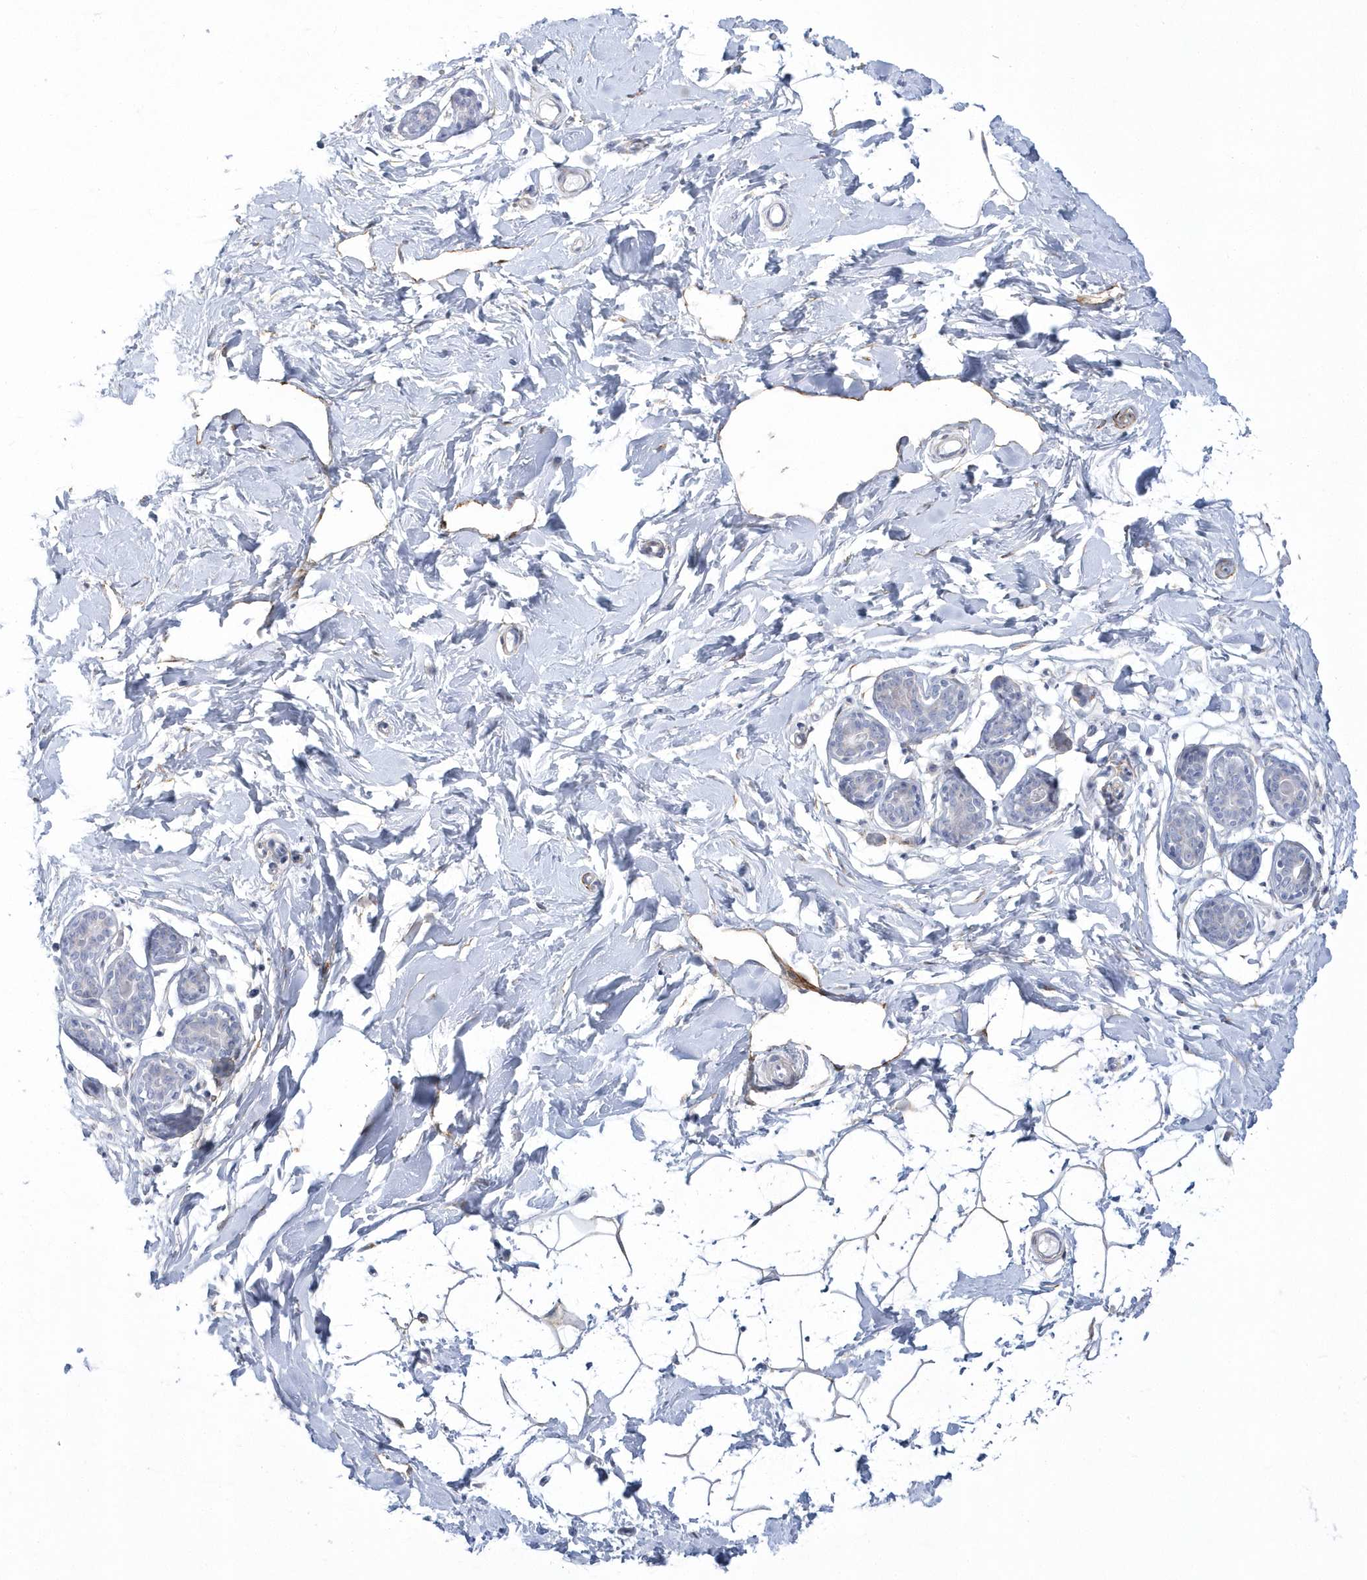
{"staining": {"intensity": "moderate", "quantity": "<25%", "location": "cytoplasmic/membranous"}, "tissue": "adipose tissue", "cell_type": "Adipocytes", "image_type": "normal", "snomed": [{"axis": "morphology", "description": "Normal tissue, NOS"}, {"axis": "topography", "description": "Breast"}], "caption": "A micrograph of human adipose tissue stained for a protein shows moderate cytoplasmic/membranous brown staining in adipocytes.", "gene": "WDR27", "patient": {"sex": "female", "age": 23}}